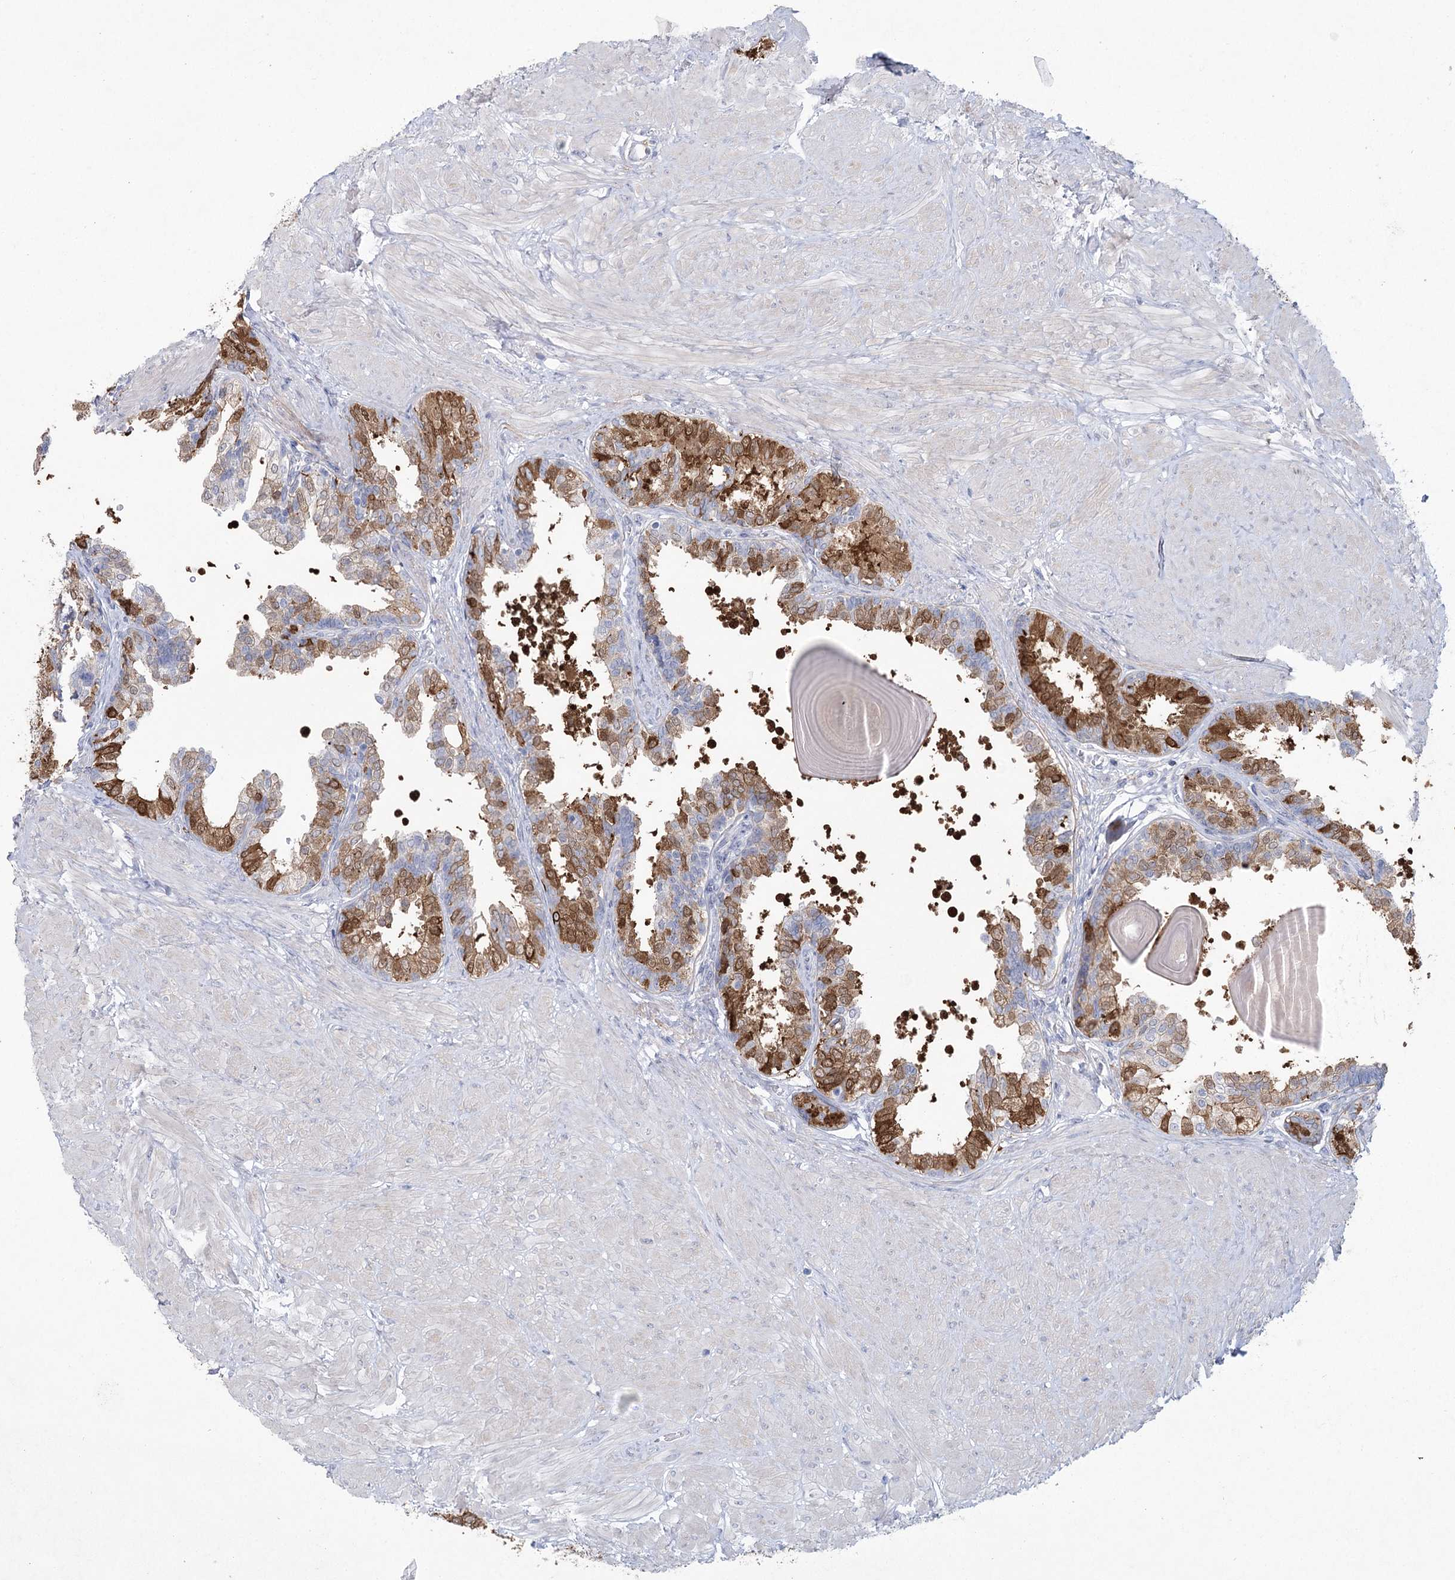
{"staining": {"intensity": "strong", "quantity": "25%-75%", "location": "cytoplasmic/membranous"}, "tissue": "prostate", "cell_type": "Glandular cells", "image_type": "normal", "snomed": [{"axis": "morphology", "description": "Normal tissue, NOS"}, {"axis": "topography", "description": "Prostate"}], "caption": "This histopathology image demonstrates immunohistochemistry staining of normal human prostate, with high strong cytoplasmic/membranous staining in approximately 25%-75% of glandular cells.", "gene": "CCDC88A", "patient": {"sex": "male", "age": 48}}